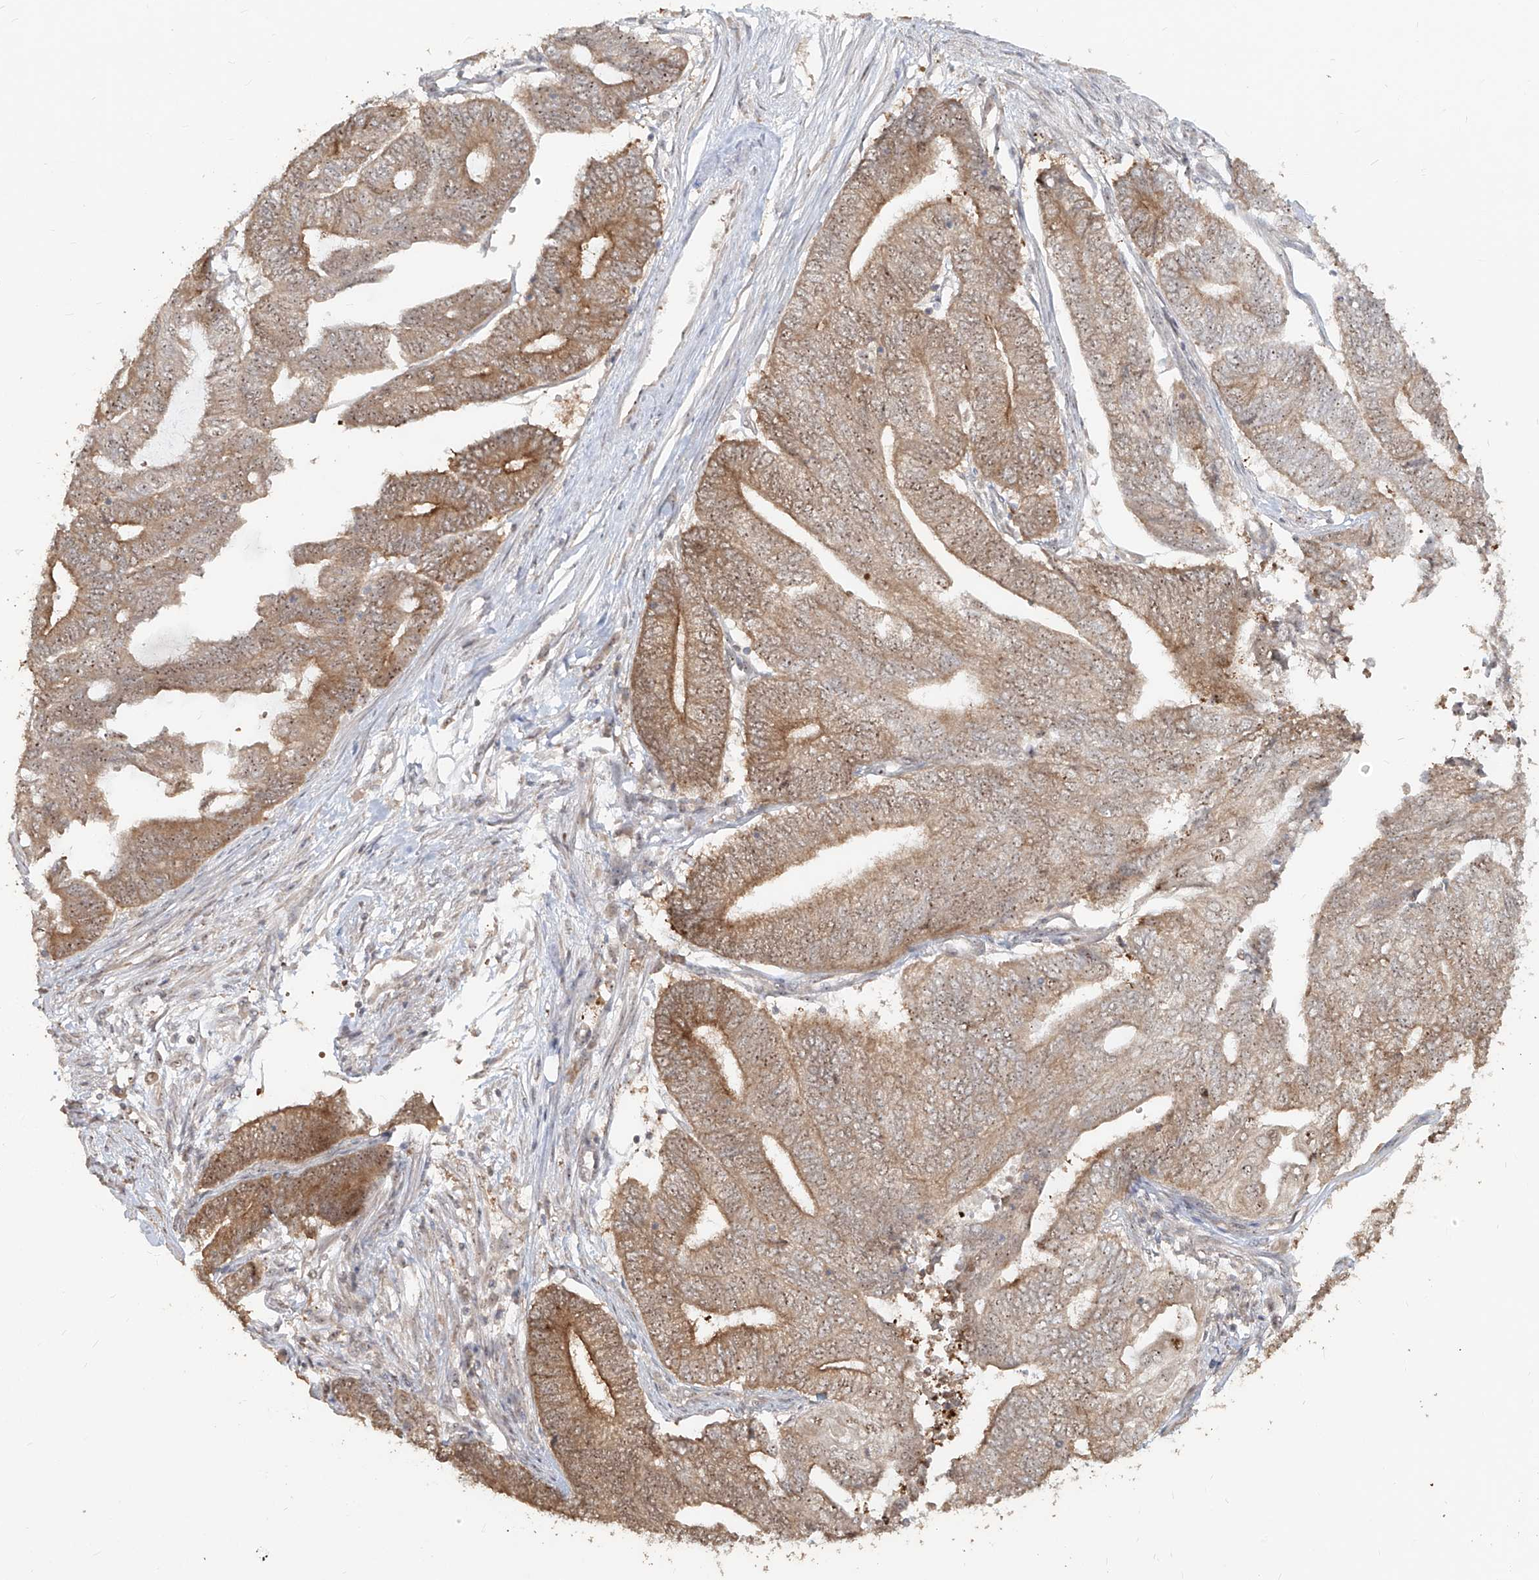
{"staining": {"intensity": "moderate", "quantity": ">75%", "location": "cytoplasmic/membranous"}, "tissue": "endometrial cancer", "cell_type": "Tumor cells", "image_type": "cancer", "snomed": [{"axis": "morphology", "description": "Adenocarcinoma, NOS"}, {"axis": "topography", "description": "Uterus"}, {"axis": "topography", "description": "Endometrium"}], "caption": "Brown immunohistochemical staining in endometrial cancer exhibits moderate cytoplasmic/membranous expression in approximately >75% of tumor cells.", "gene": "BYSL", "patient": {"sex": "female", "age": 70}}